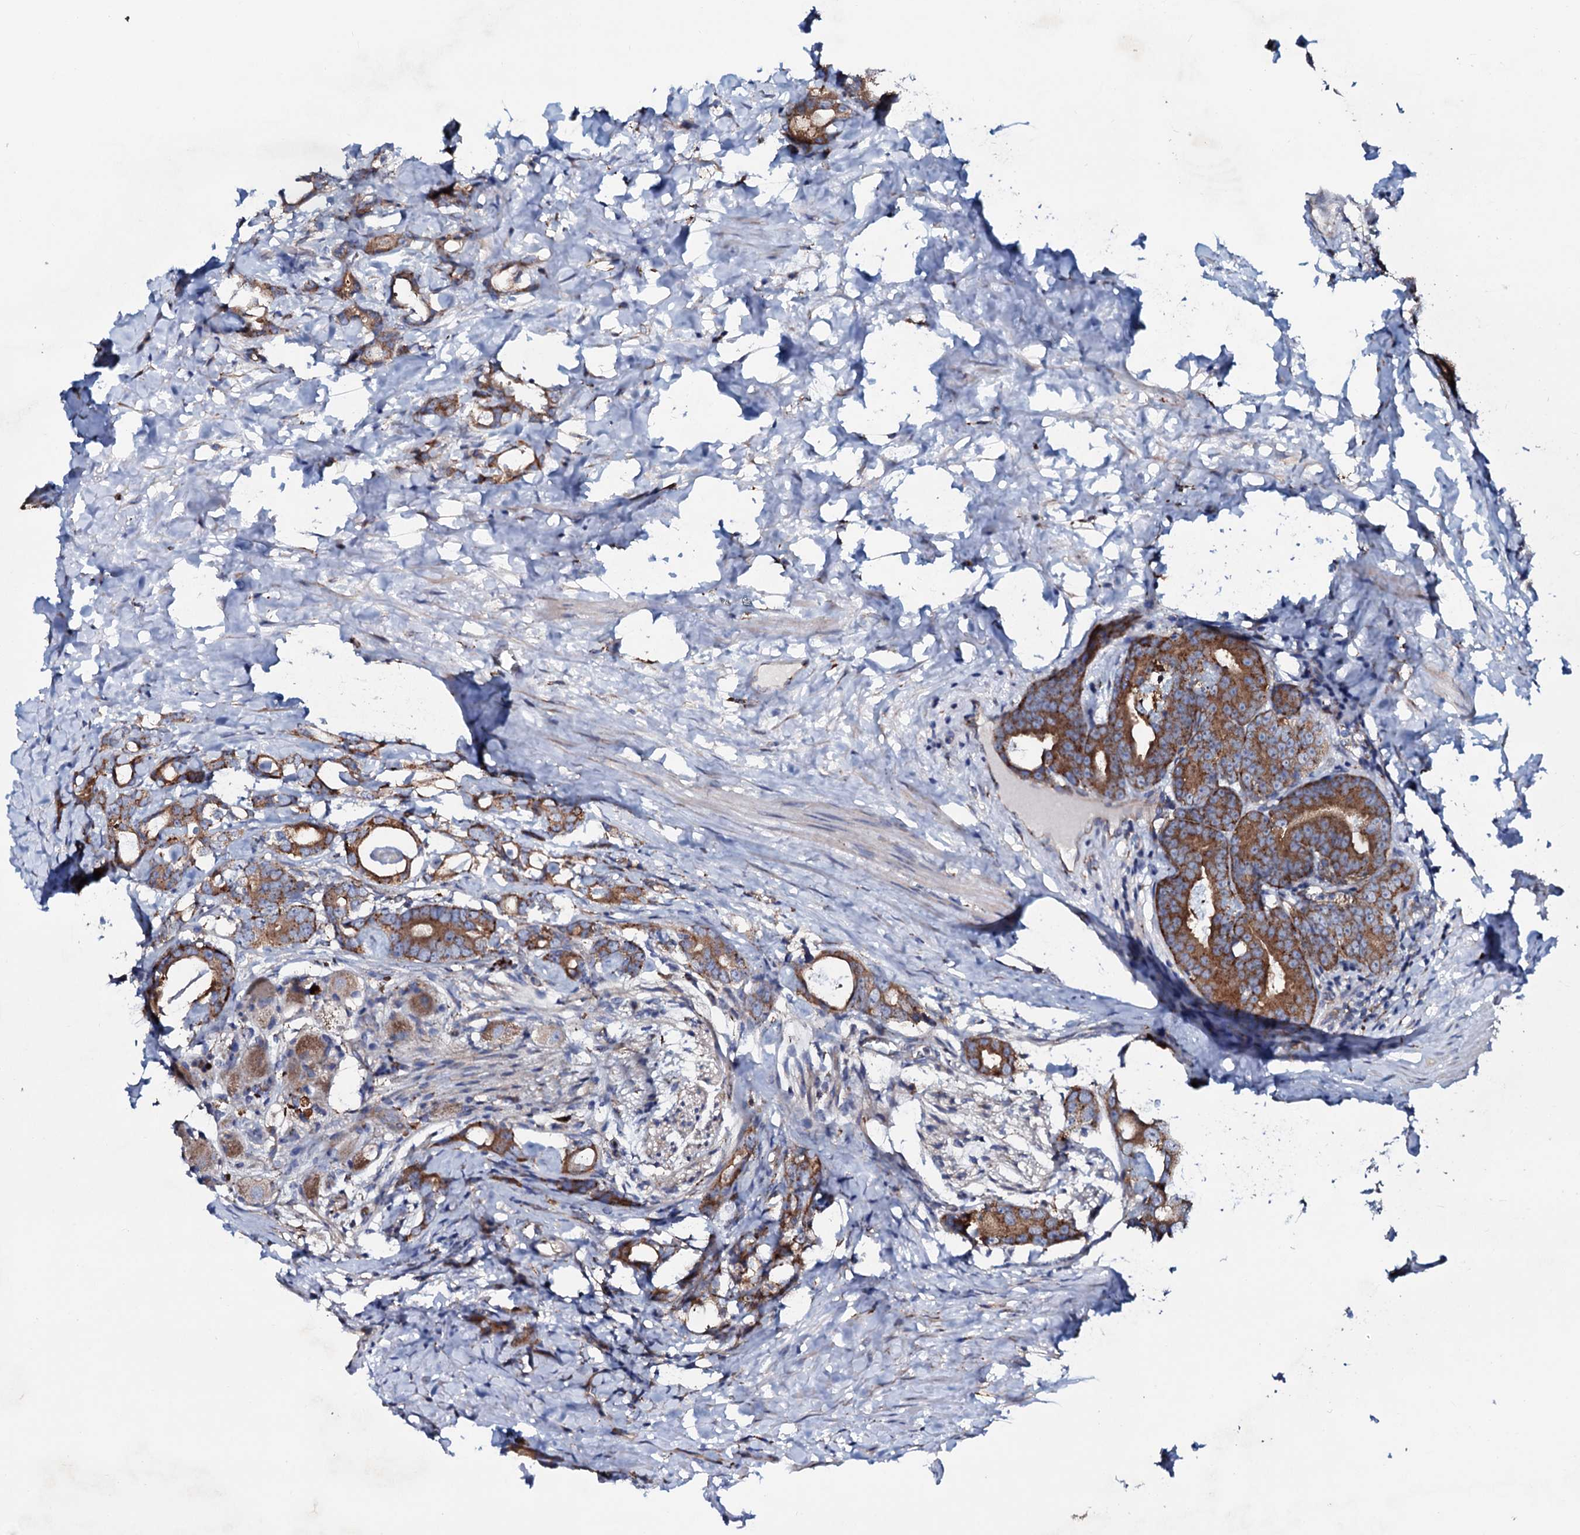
{"staining": {"intensity": "moderate", "quantity": ">75%", "location": "cytoplasmic/membranous"}, "tissue": "prostate cancer", "cell_type": "Tumor cells", "image_type": "cancer", "snomed": [{"axis": "morphology", "description": "Adenocarcinoma, Low grade"}, {"axis": "topography", "description": "Prostate"}], "caption": "Immunohistochemical staining of human prostate cancer shows medium levels of moderate cytoplasmic/membranous positivity in about >75% of tumor cells.", "gene": "P2RX4", "patient": {"sex": "male", "age": 71}}